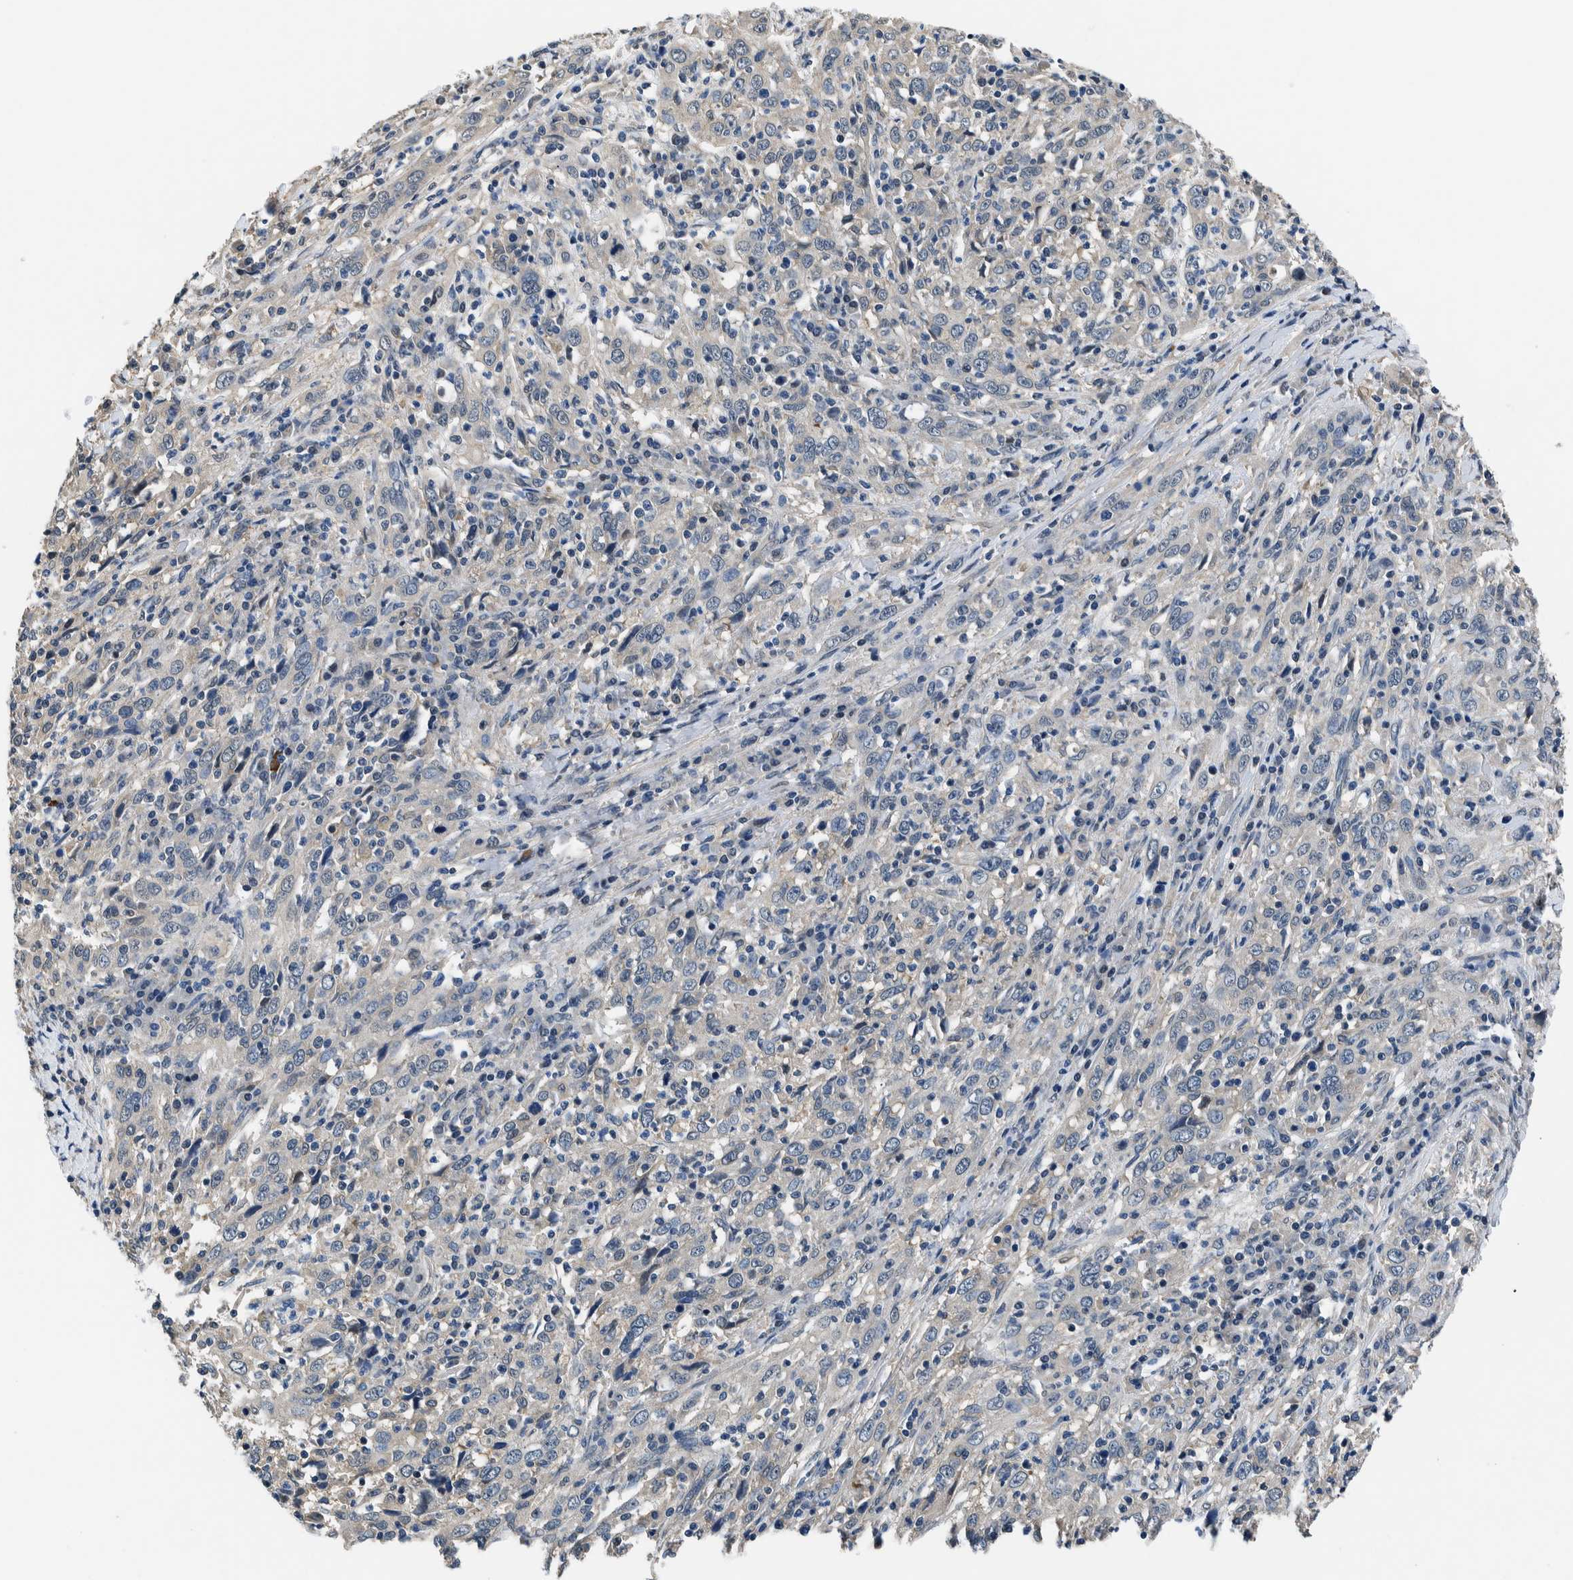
{"staining": {"intensity": "negative", "quantity": "none", "location": "none"}, "tissue": "cervical cancer", "cell_type": "Tumor cells", "image_type": "cancer", "snomed": [{"axis": "morphology", "description": "Squamous cell carcinoma, NOS"}, {"axis": "topography", "description": "Cervix"}], "caption": "Immunohistochemistry of cervical cancer (squamous cell carcinoma) demonstrates no expression in tumor cells. Brightfield microscopy of IHC stained with DAB (brown) and hematoxylin (blue), captured at high magnification.", "gene": "NIBAN2", "patient": {"sex": "female", "age": 46}}